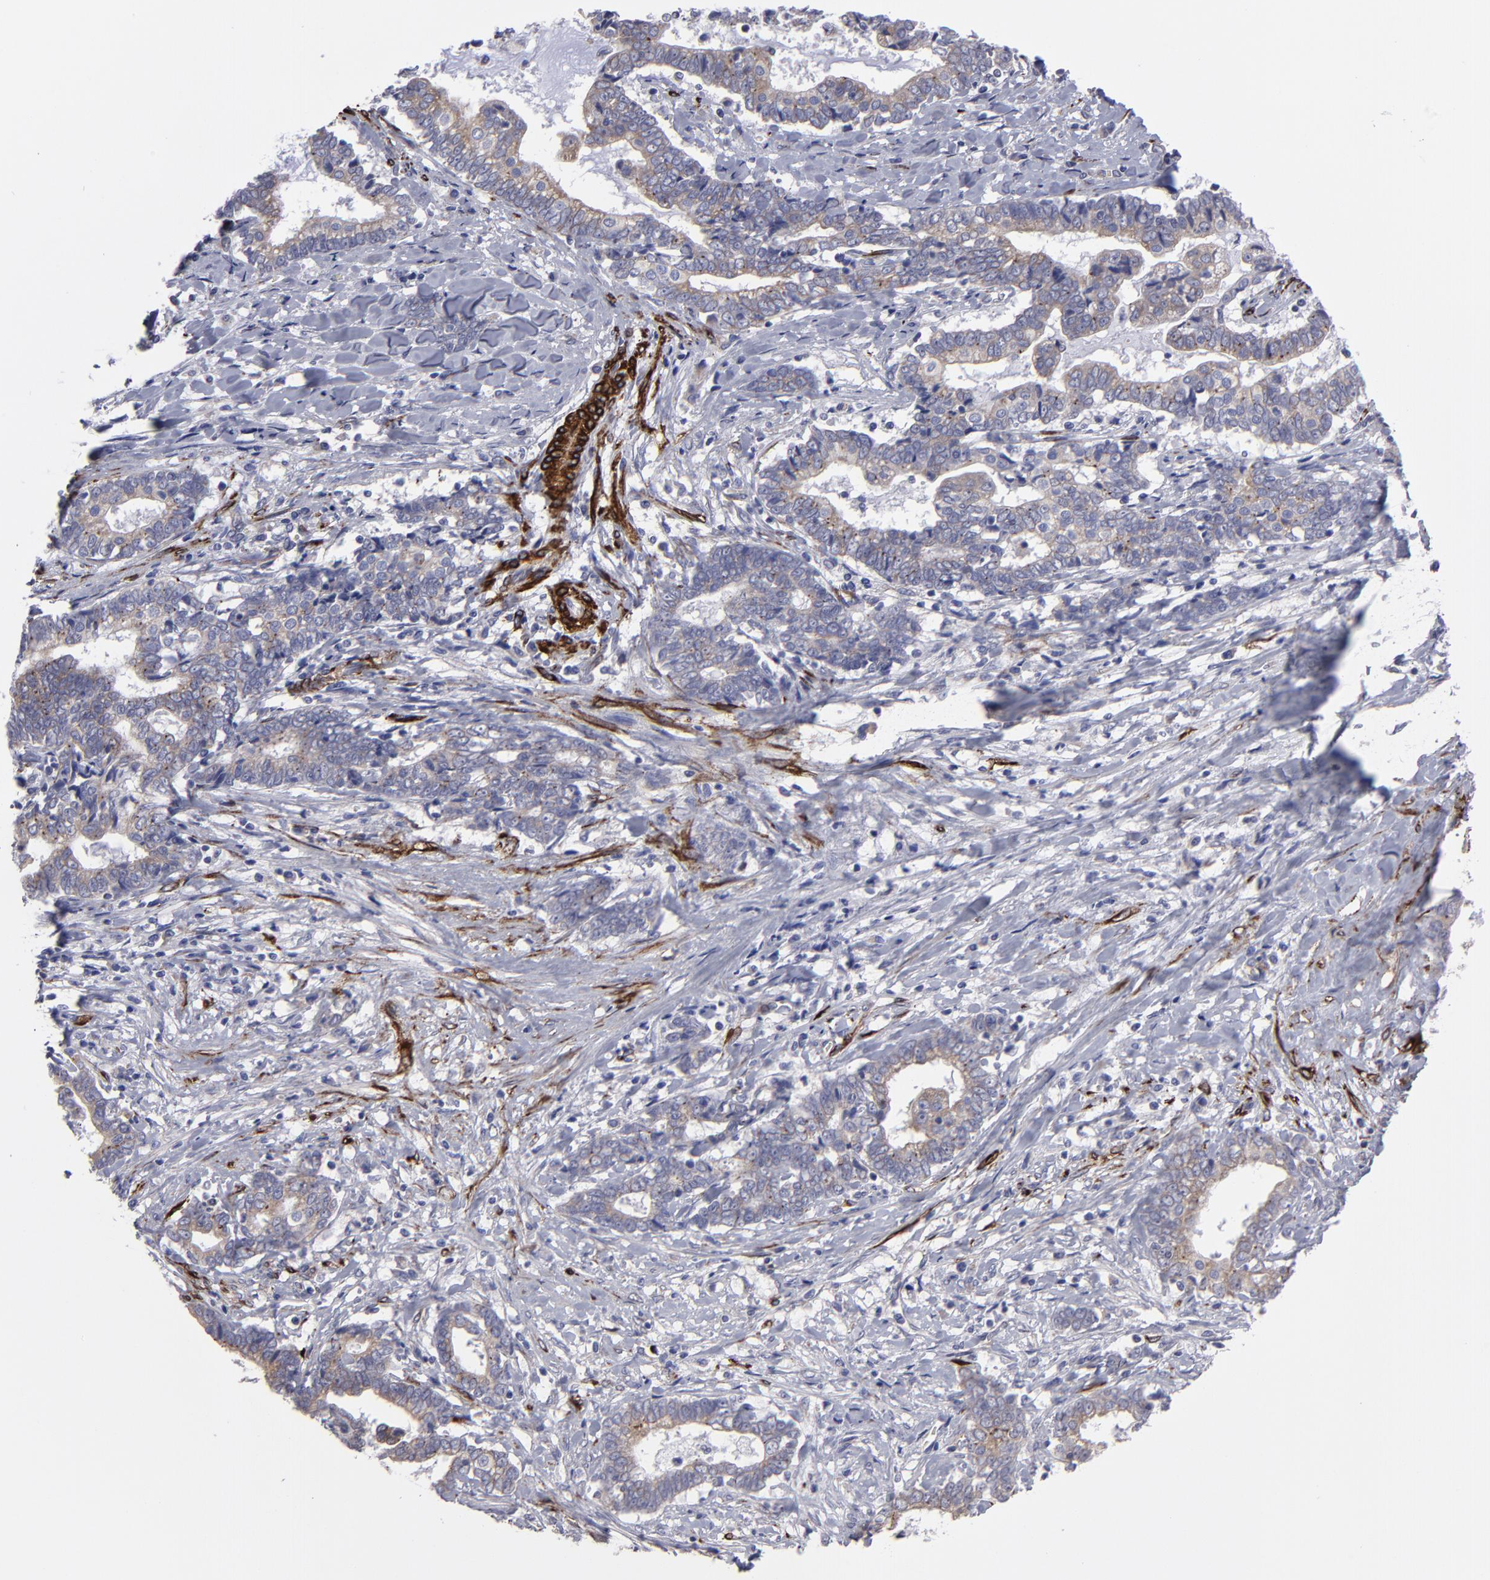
{"staining": {"intensity": "weak", "quantity": ">75%", "location": "cytoplasmic/membranous"}, "tissue": "liver cancer", "cell_type": "Tumor cells", "image_type": "cancer", "snomed": [{"axis": "morphology", "description": "Cholangiocarcinoma"}, {"axis": "topography", "description": "Liver"}], "caption": "Protein positivity by immunohistochemistry shows weak cytoplasmic/membranous positivity in approximately >75% of tumor cells in liver cancer (cholangiocarcinoma).", "gene": "SLMAP", "patient": {"sex": "male", "age": 57}}